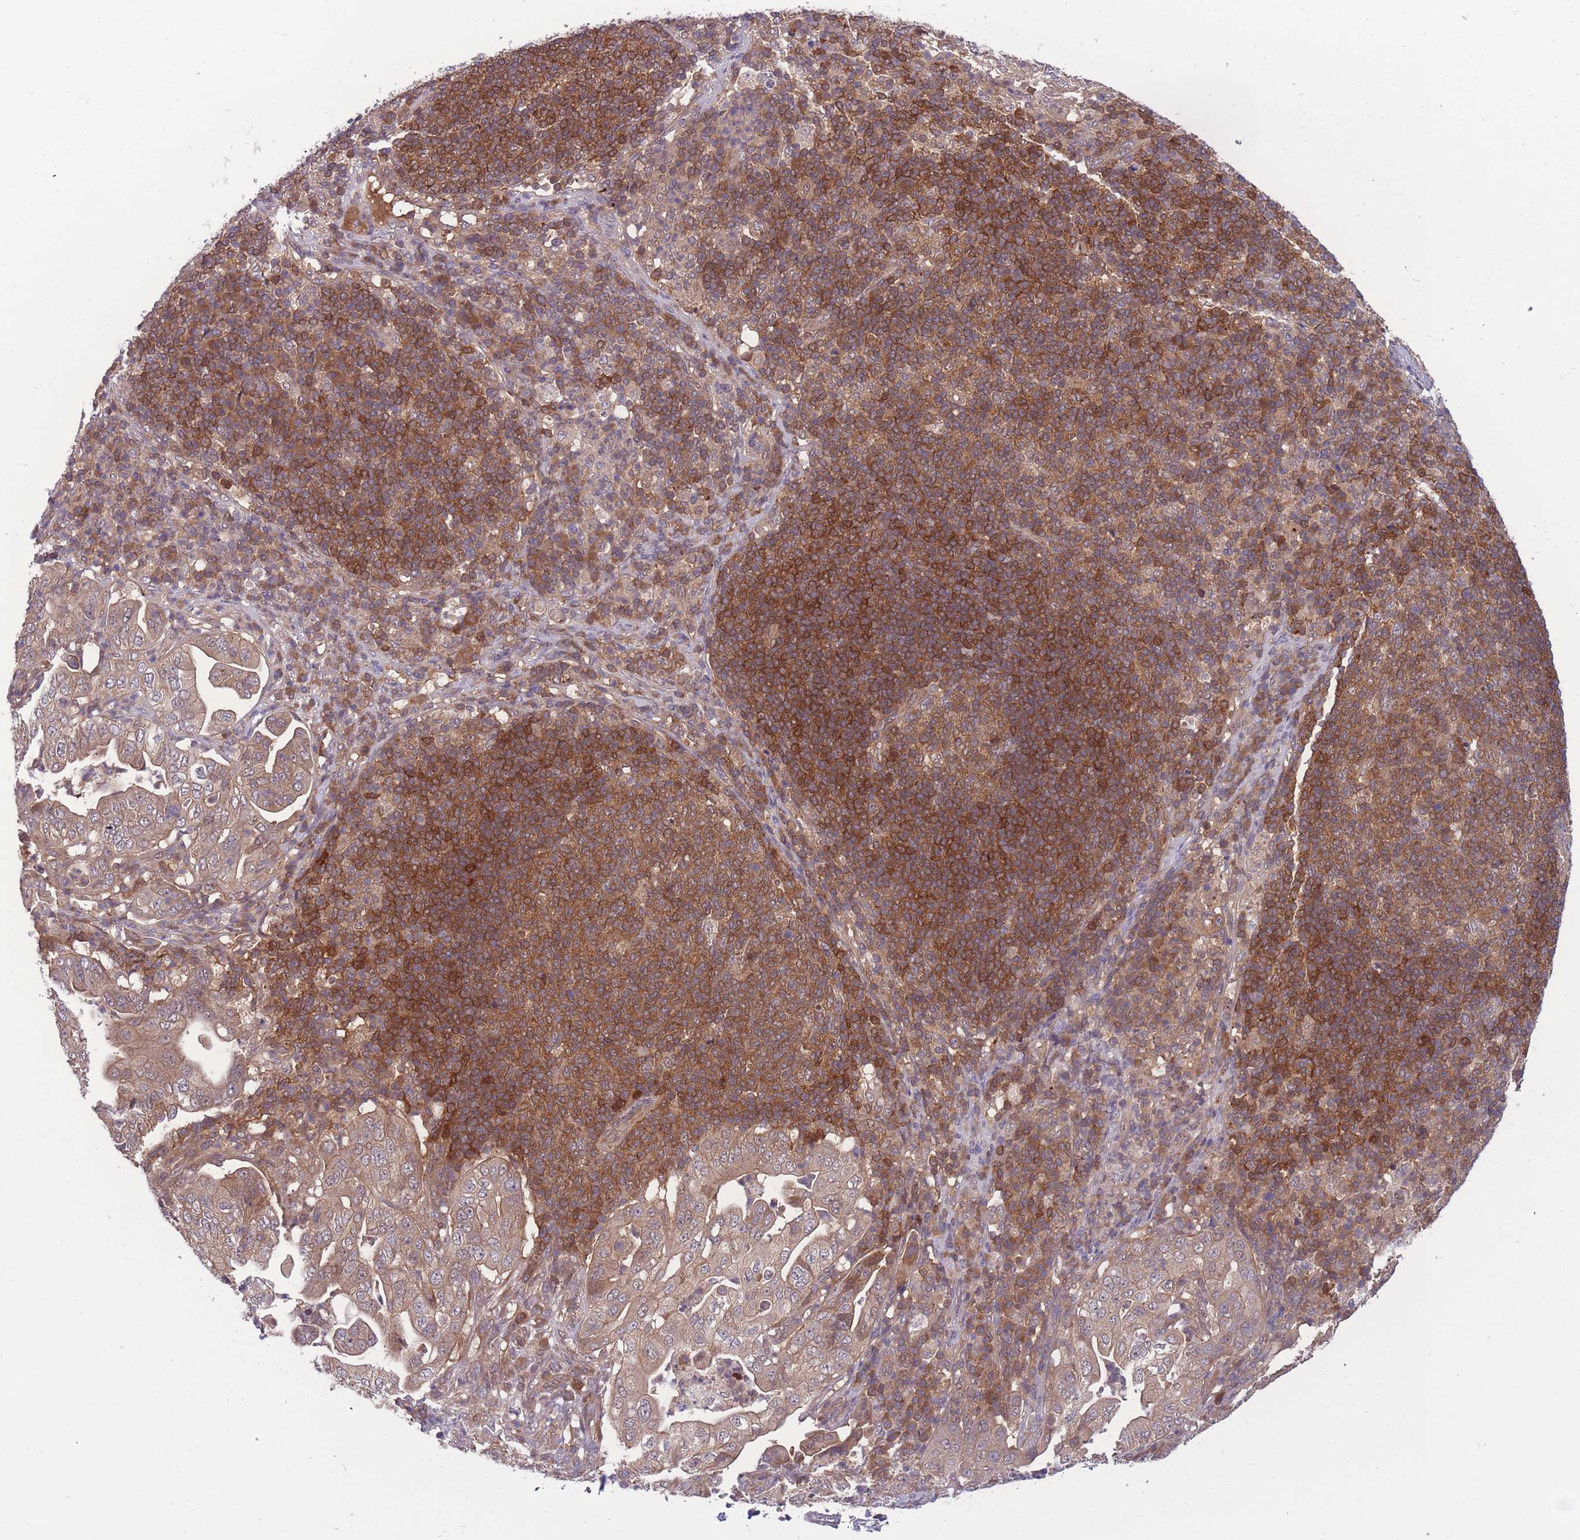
{"staining": {"intensity": "moderate", "quantity": ">75%", "location": "cytoplasmic/membranous"}, "tissue": "pancreatic cancer", "cell_type": "Tumor cells", "image_type": "cancer", "snomed": [{"axis": "morphology", "description": "Normal tissue, NOS"}, {"axis": "morphology", "description": "Adenocarcinoma, NOS"}, {"axis": "topography", "description": "Lymph node"}, {"axis": "topography", "description": "Pancreas"}], "caption": "Immunohistochemistry (IHC) (DAB (3,3'-diaminobenzidine)) staining of adenocarcinoma (pancreatic) reveals moderate cytoplasmic/membranous protein staining in approximately >75% of tumor cells.", "gene": "UBE2N", "patient": {"sex": "female", "age": 67}}